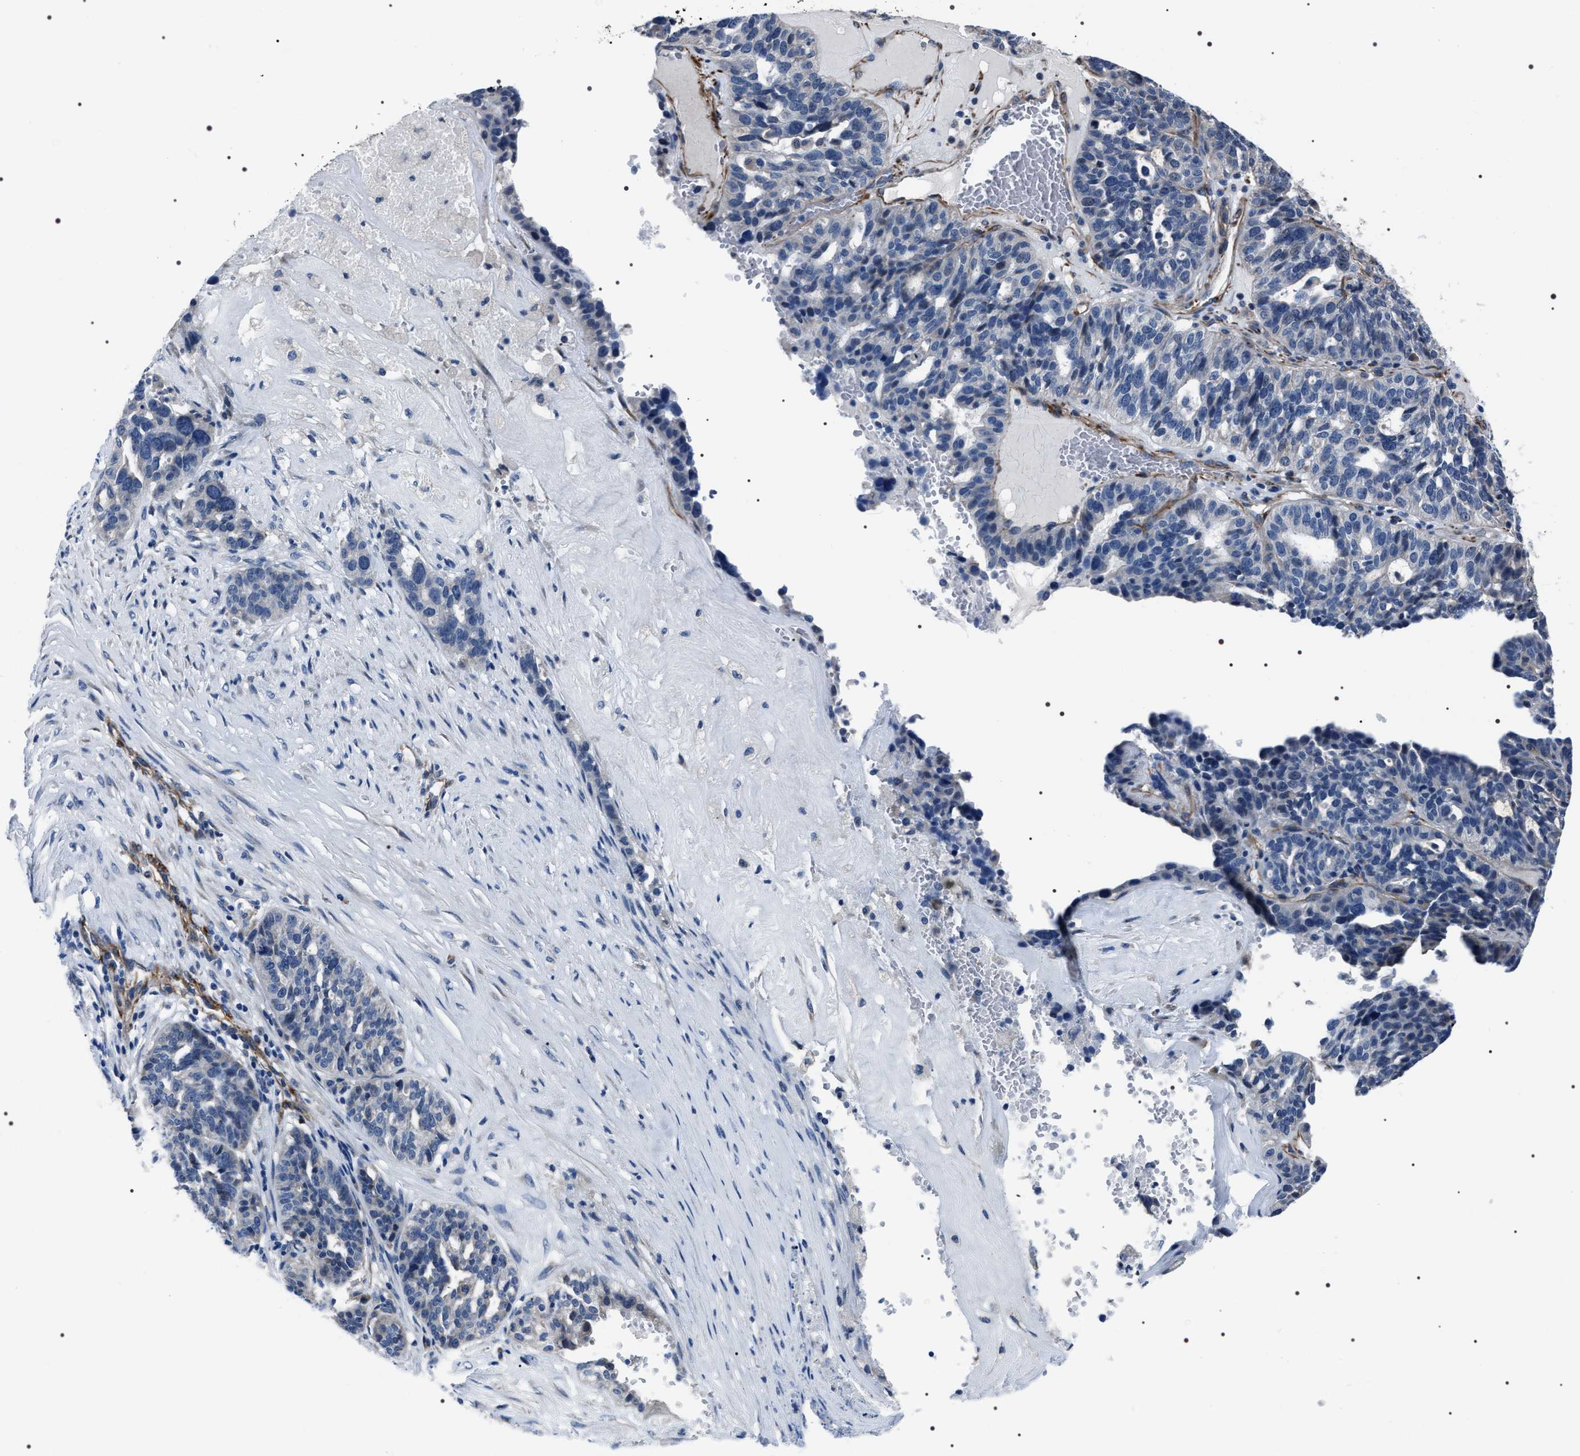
{"staining": {"intensity": "negative", "quantity": "none", "location": "none"}, "tissue": "ovarian cancer", "cell_type": "Tumor cells", "image_type": "cancer", "snomed": [{"axis": "morphology", "description": "Cystadenocarcinoma, serous, NOS"}, {"axis": "topography", "description": "Ovary"}], "caption": "Protein analysis of ovarian cancer exhibits no significant positivity in tumor cells.", "gene": "PKD1L1", "patient": {"sex": "female", "age": 59}}